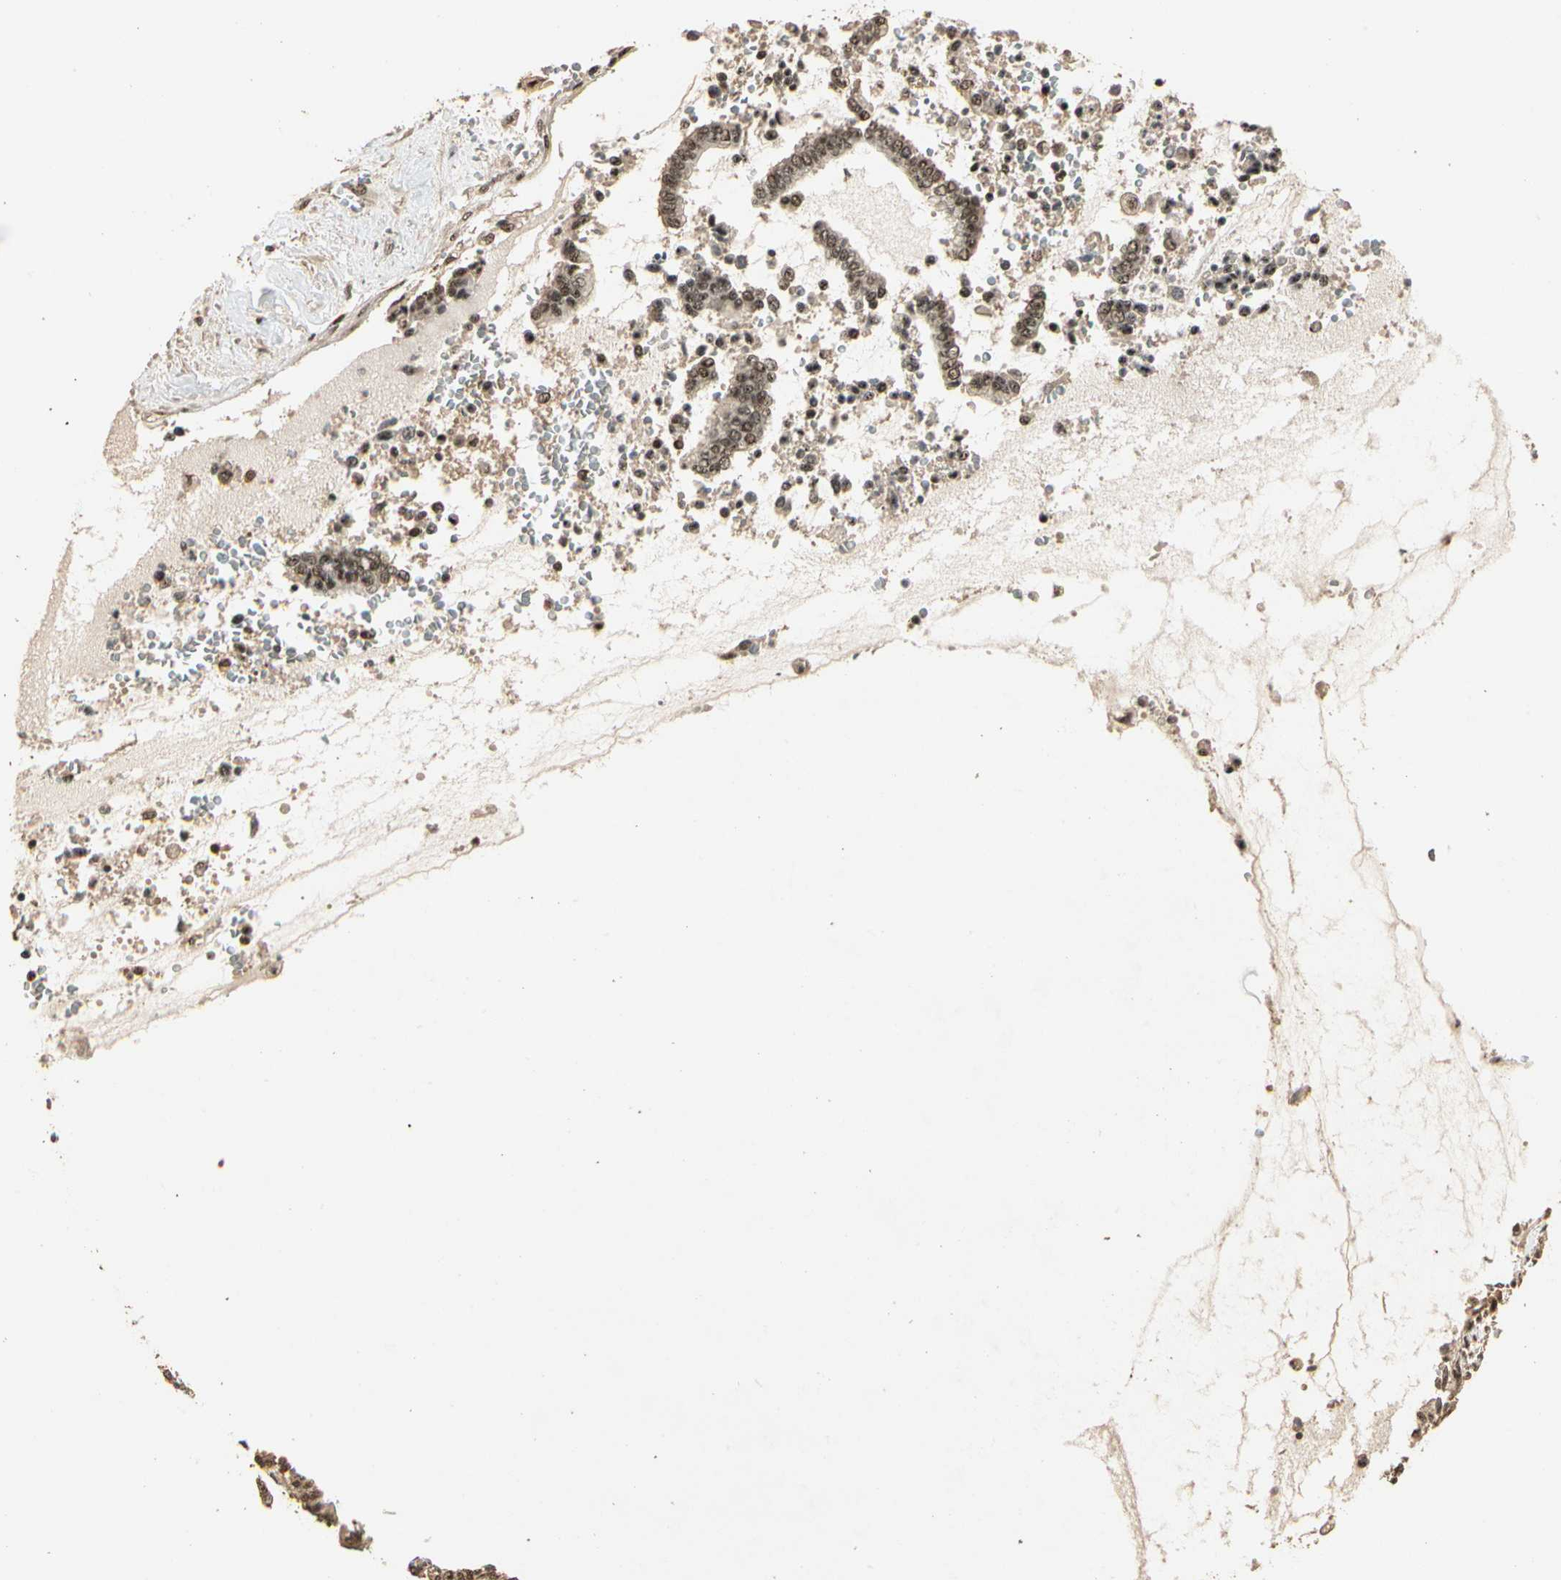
{"staining": {"intensity": "moderate", "quantity": ">75%", "location": "cytoplasmic/membranous,nuclear"}, "tissue": "cervical cancer", "cell_type": "Tumor cells", "image_type": "cancer", "snomed": [{"axis": "morphology", "description": "Adenocarcinoma, NOS"}, {"axis": "topography", "description": "Cervix"}], "caption": "Immunohistochemistry (IHC) photomicrograph of neoplastic tissue: human cervical cancer (adenocarcinoma) stained using IHC demonstrates medium levels of moderate protein expression localized specifically in the cytoplasmic/membranous and nuclear of tumor cells, appearing as a cytoplasmic/membranous and nuclear brown color.", "gene": "RBM25", "patient": {"sex": "female", "age": 44}}